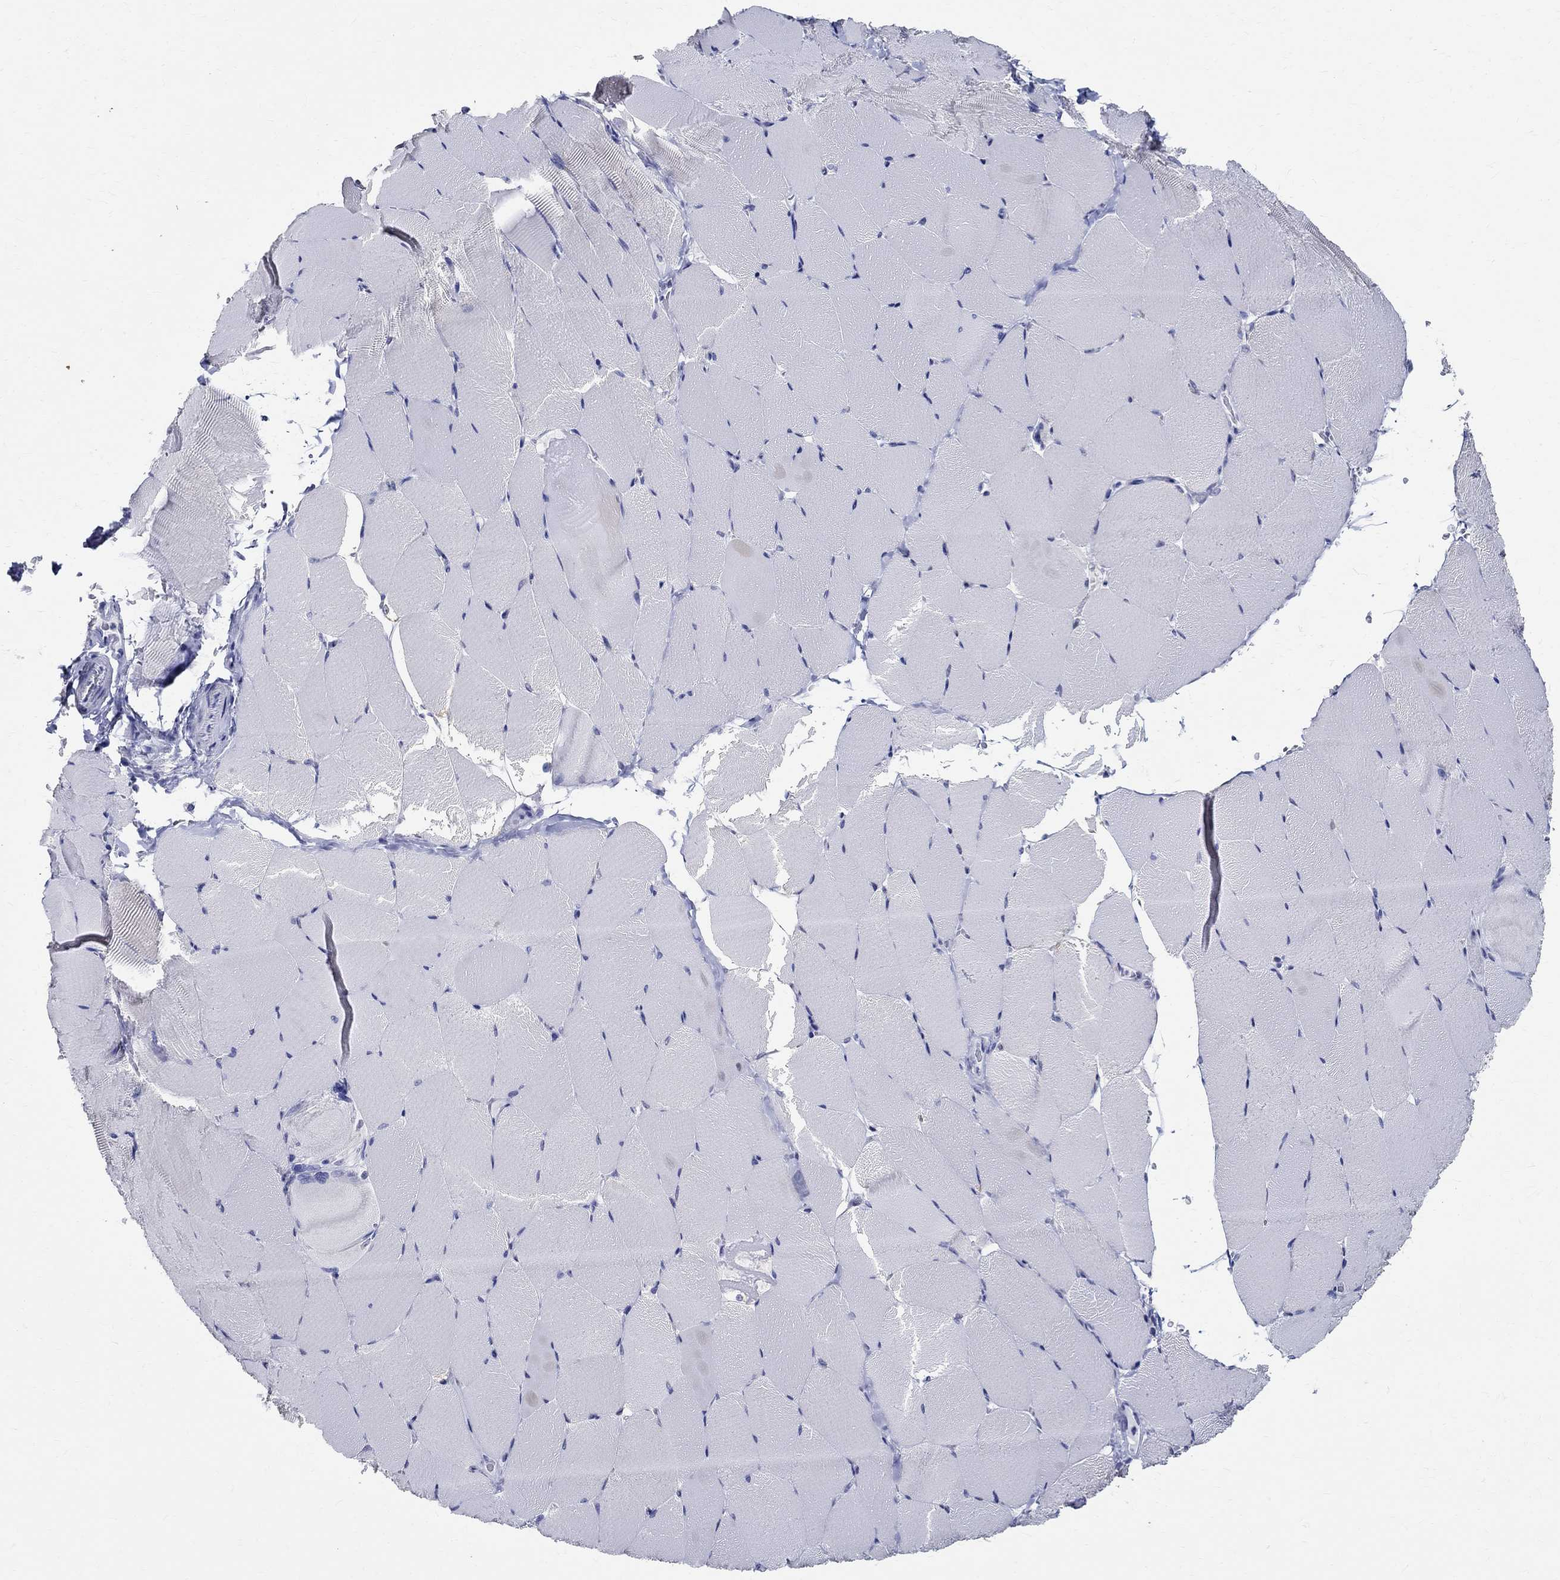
{"staining": {"intensity": "negative", "quantity": "none", "location": "none"}, "tissue": "skeletal muscle", "cell_type": "Myocytes", "image_type": "normal", "snomed": [{"axis": "morphology", "description": "Normal tissue, NOS"}, {"axis": "topography", "description": "Skeletal muscle"}], "caption": "Immunohistochemical staining of normal human skeletal muscle displays no significant positivity in myocytes.", "gene": "TSPAN16", "patient": {"sex": "female", "age": 37}}